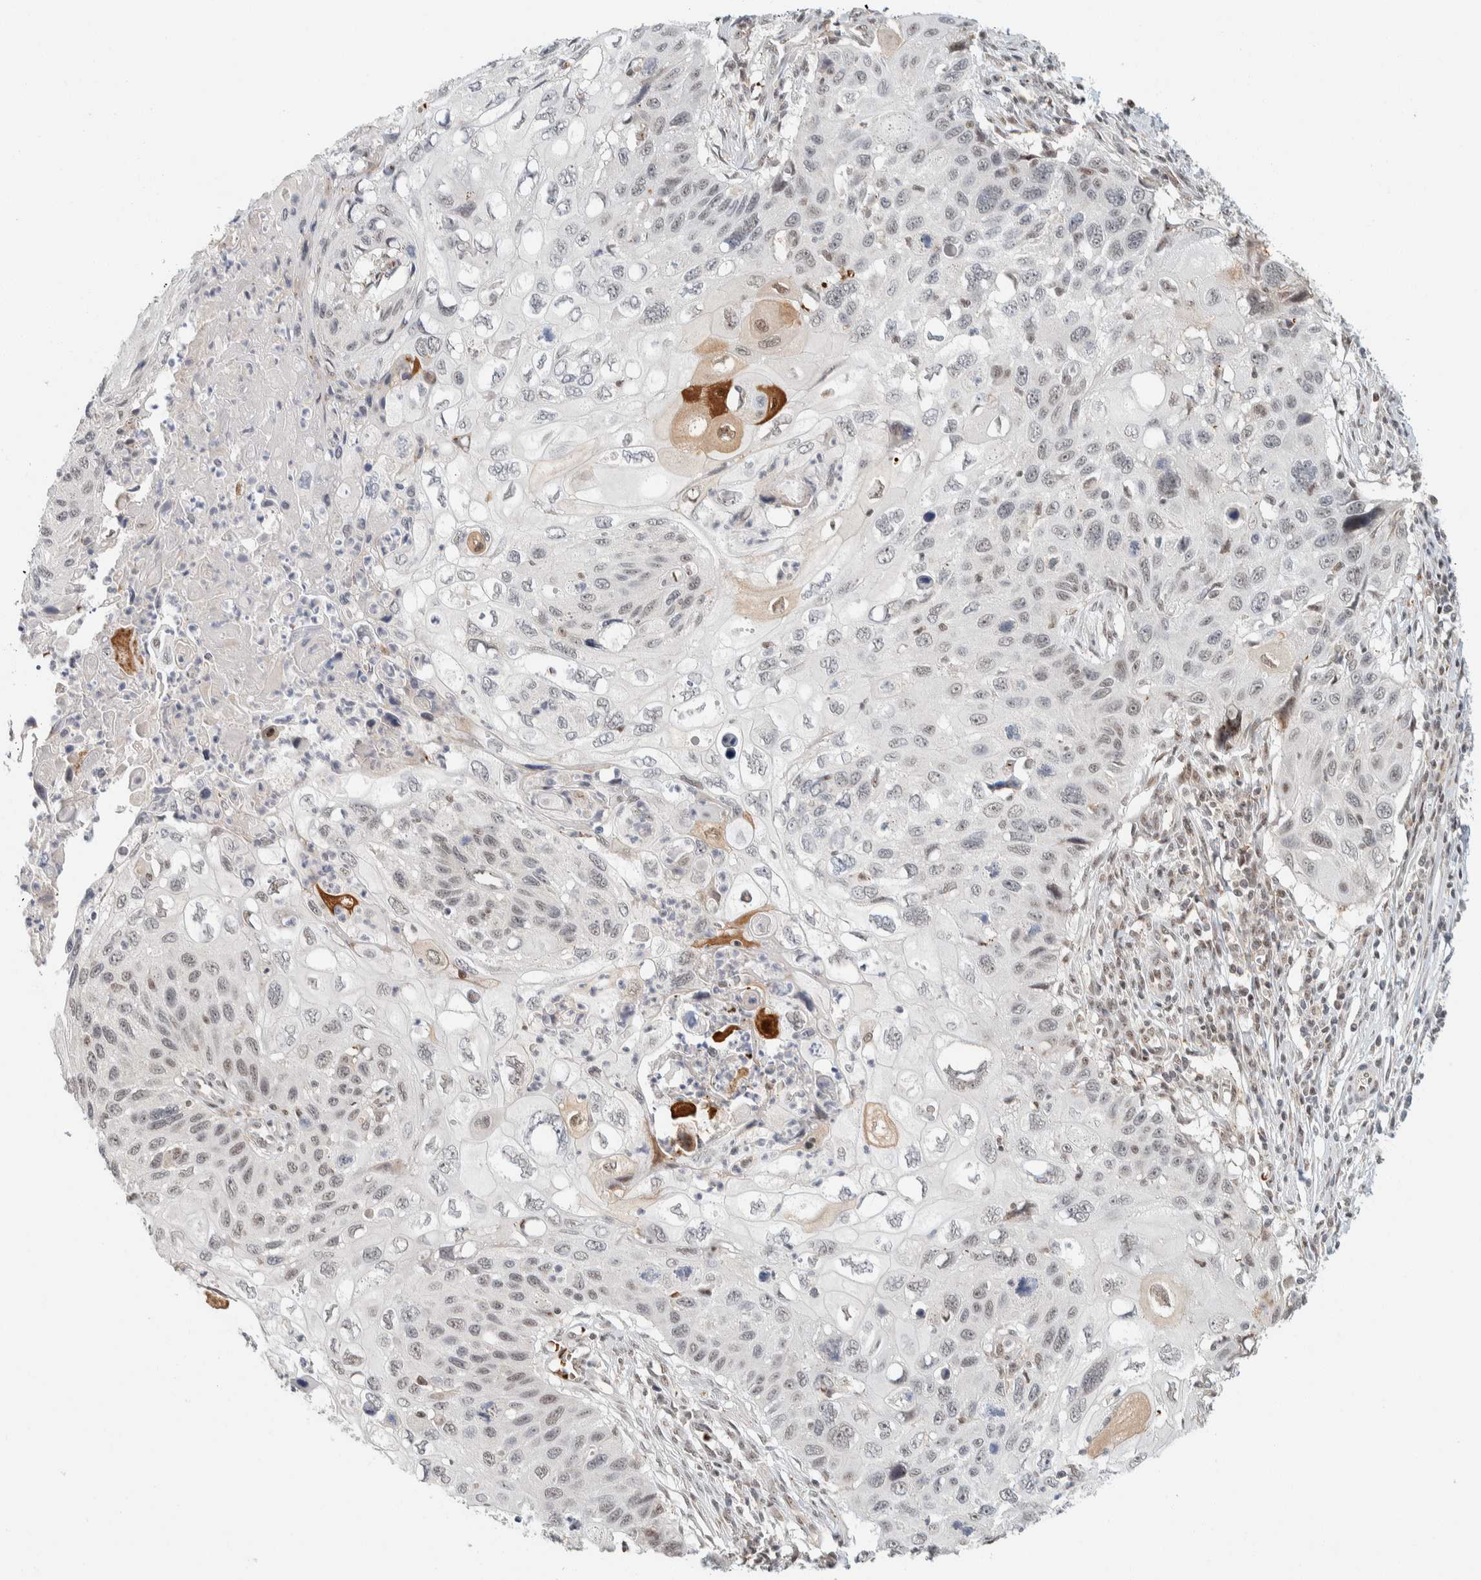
{"staining": {"intensity": "weak", "quantity": "<25%", "location": "nuclear"}, "tissue": "cervical cancer", "cell_type": "Tumor cells", "image_type": "cancer", "snomed": [{"axis": "morphology", "description": "Squamous cell carcinoma, NOS"}, {"axis": "topography", "description": "Cervix"}], "caption": "The IHC image has no significant expression in tumor cells of cervical cancer tissue.", "gene": "ZBTB2", "patient": {"sex": "female", "age": 70}}